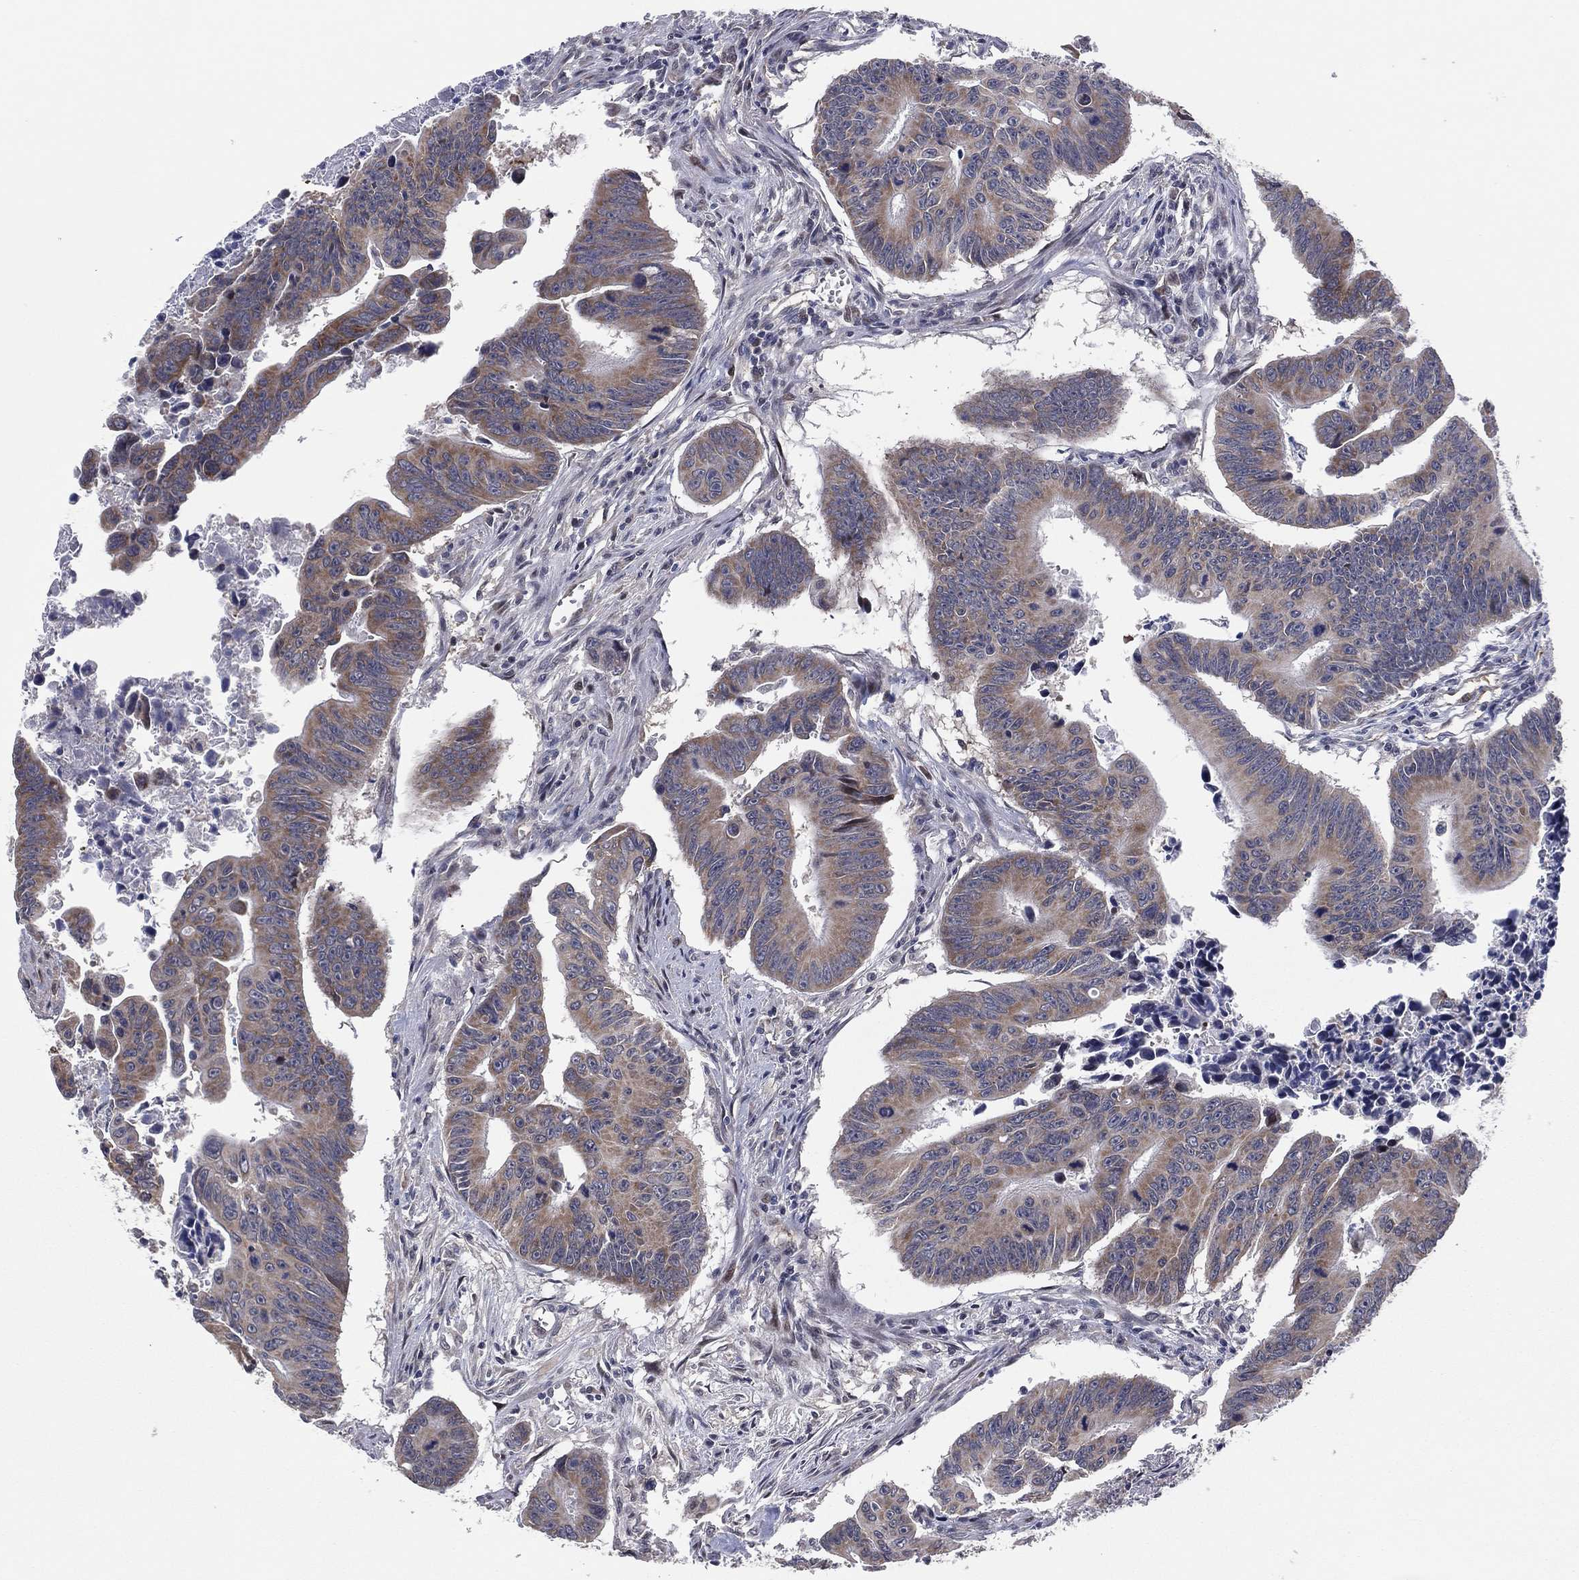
{"staining": {"intensity": "moderate", "quantity": "25%-75%", "location": "cytoplasmic/membranous"}, "tissue": "colorectal cancer", "cell_type": "Tumor cells", "image_type": "cancer", "snomed": [{"axis": "morphology", "description": "Adenocarcinoma, NOS"}, {"axis": "topography", "description": "Colon"}], "caption": "Human adenocarcinoma (colorectal) stained for a protein (brown) demonstrates moderate cytoplasmic/membranous positive expression in approximately 25%-75% of tumor cells.", "gene": "SNCG", "patient": {"sex": "female", "age": 87}}